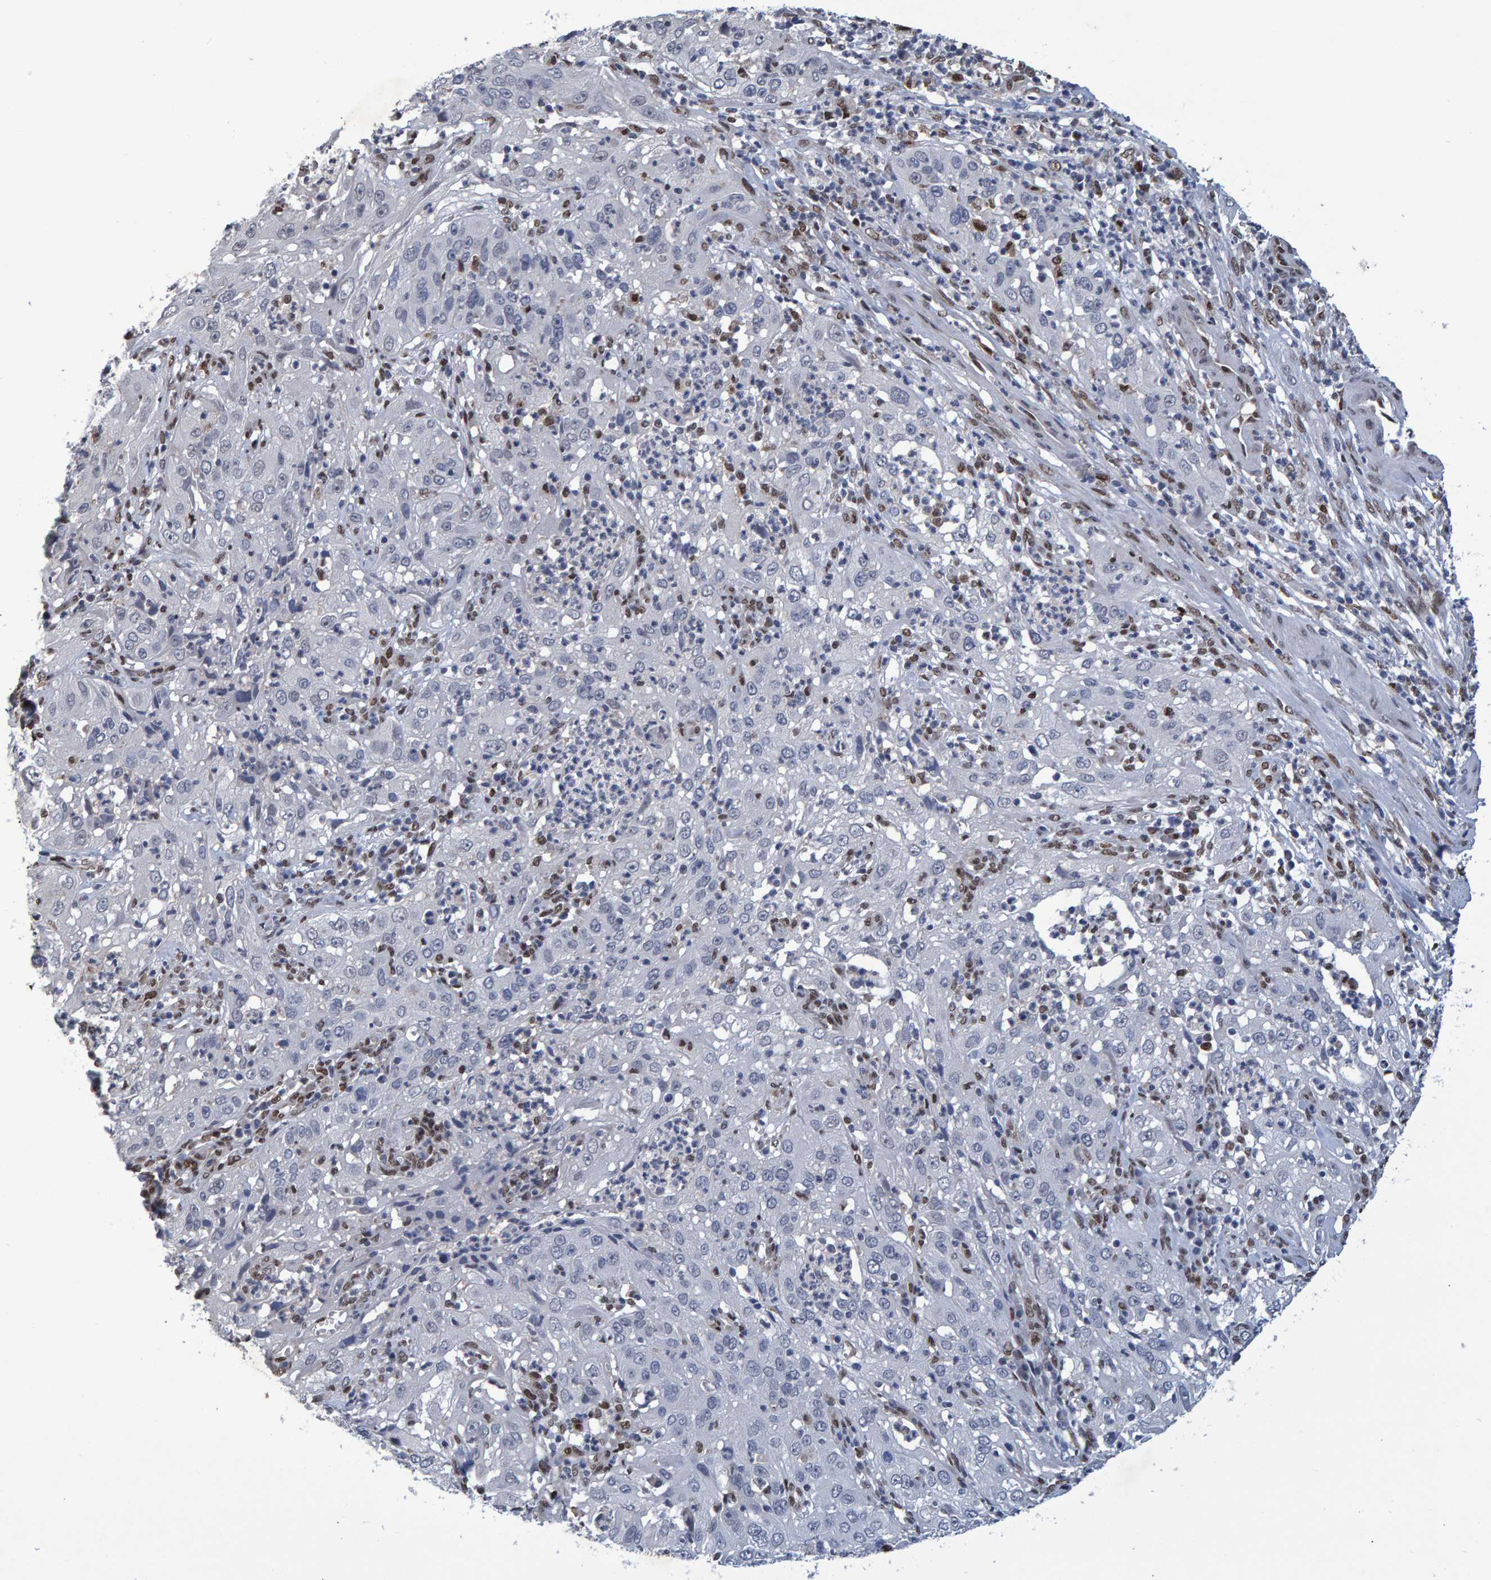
{"staining": {"intensity": "negative", "quantity": "none", "location": "none"}, "tissue": "cervical cancer", "cell_type": "Tumor cells", "image_type": "cancer", "snomed": [{"axis": "morphology", "description": "Squamous cell carcinoma, NOS"}, {"axis": "topography", "description": "Cervix"}], "caption": "A high-resolution histopathology image shows IHC staining of cervical cancer, which demonstrates no significant positivity in tumor cells.", "gene": "QKI", "patient": {"sex": "female", "age": 32}}